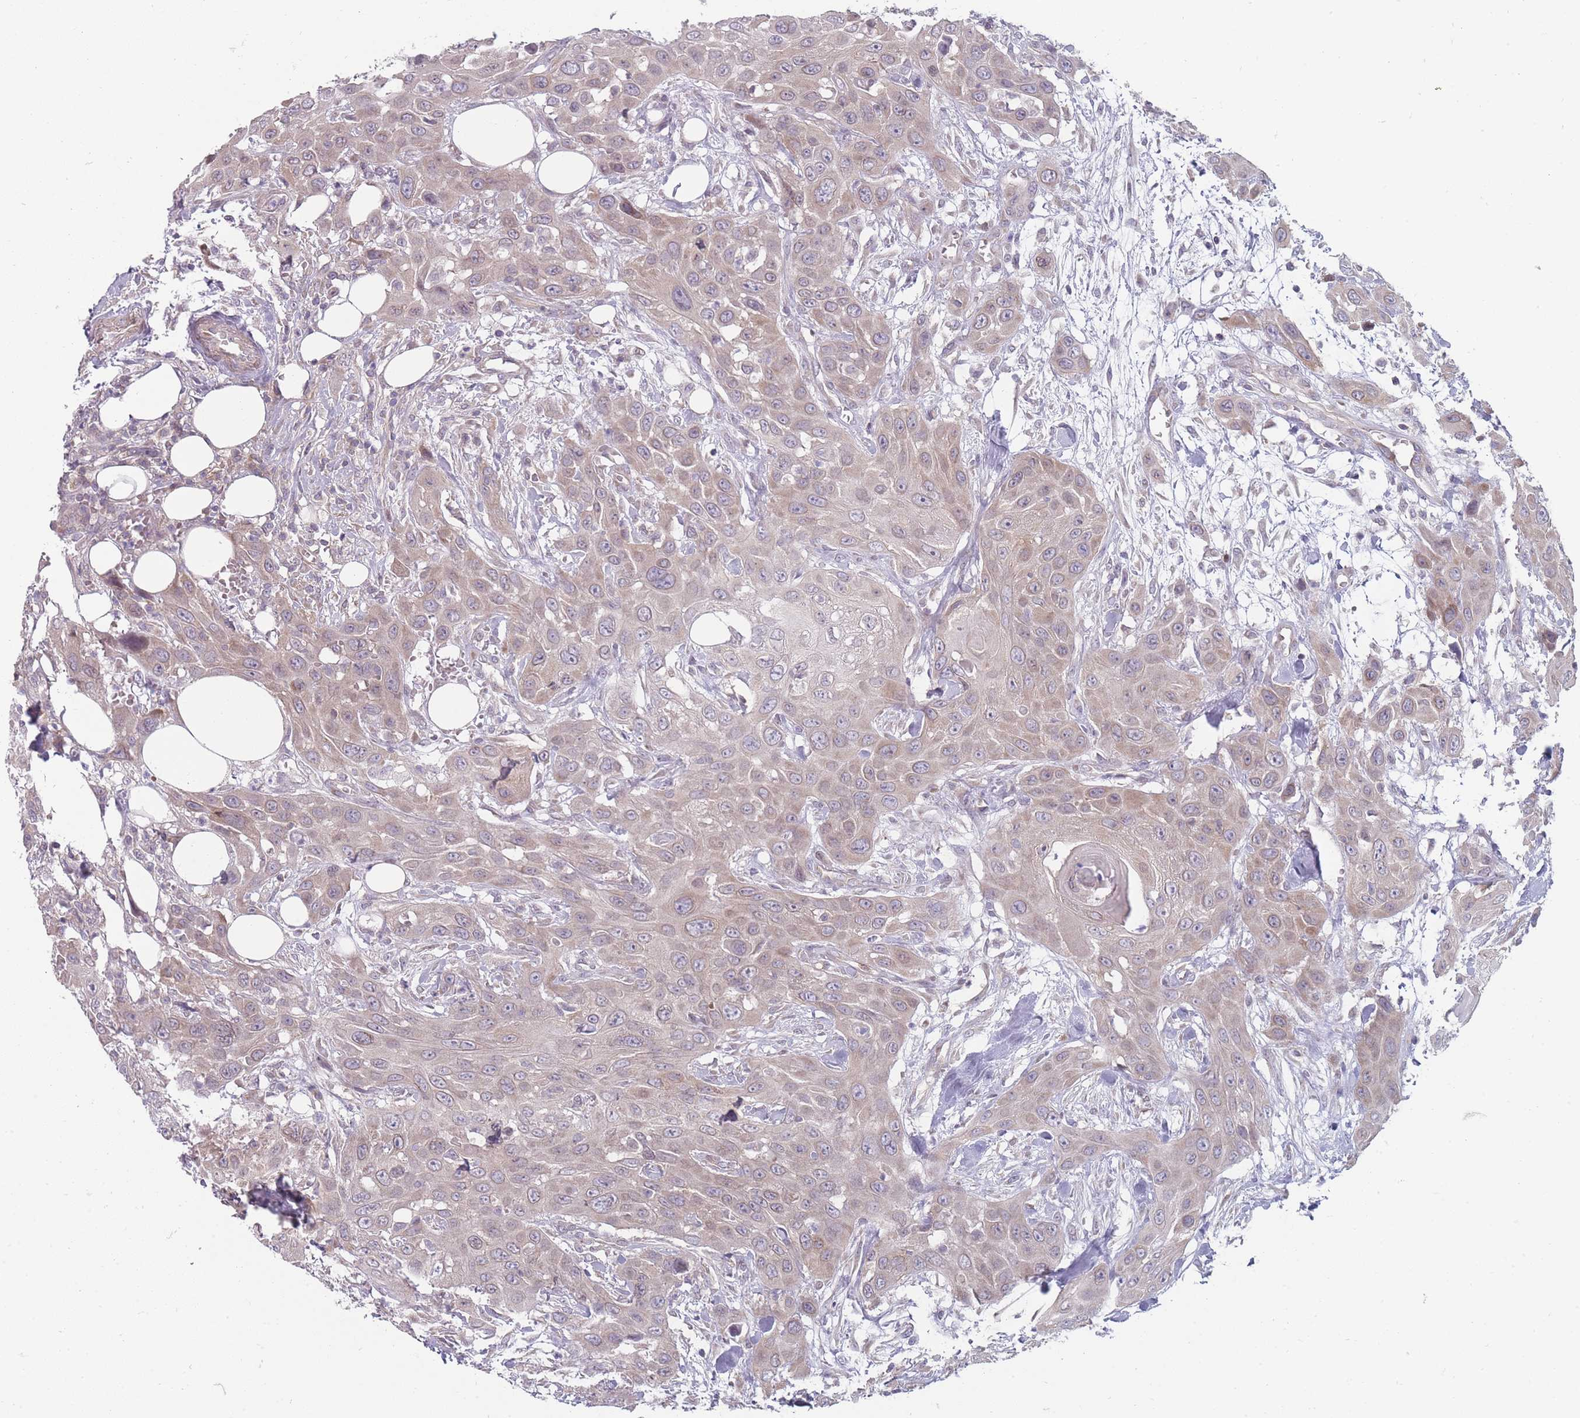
{"staining": {"intensity": "weak", "quantity": "25%-75%", "location": "cytoplasmic/membranous"}, "tissue": "head and neck cancer", "cell_type": "Tumor cells", "image_type": "cancer", "snomed": [{"axis": "morphology", "description": "Squamous cell carcinoma, NOS"}, {"axis": "topography", "description": "Head-Neck"}], "caption": "Head and neck cancer was stained to show a protein in brown. There is low levels of weak cytoplasmic/membranous expression in about 25%-75% of tumor cells. (DAB (3,3'-diaminobenzidine) IHC, brown staining for protein, blue staining for nuclei).", "gene": "PCDH12", "patient": {"sex": "male", "age": 81}}